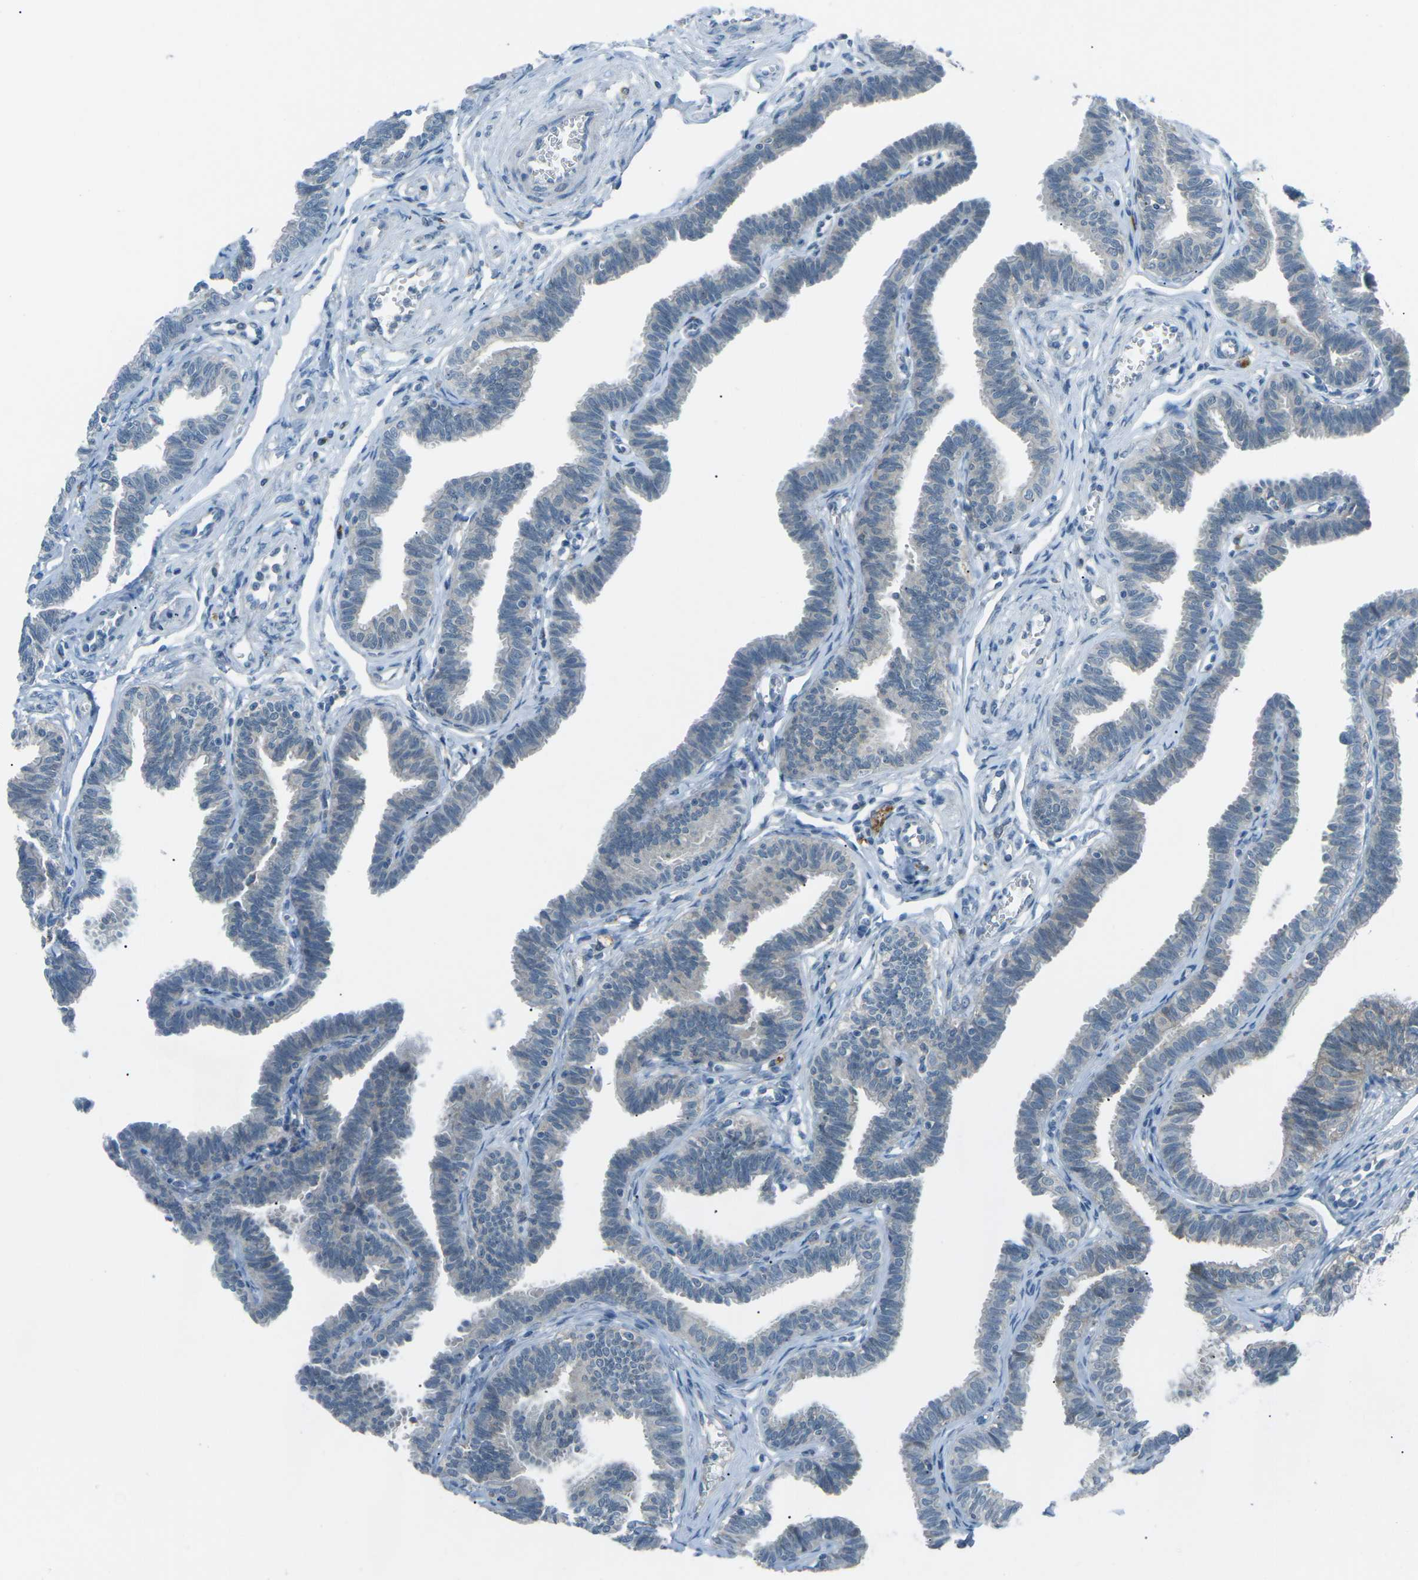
{"staining": {"intensity": "negative", "quantity": "none", "location": "none"}, "tissue": "fallopian tube", "cell_type": "Glandular cells", "image_type": "normal", "snomed": [{"axis": "morphology", "description": "Normal tissue, NOS"}, {"axis": "topography", "description": "Fallopian tube"}, {"axis": "topography", "description": "Ovary"}], "caption": "This is an immunohistochemistry (IHC) micrograph of unremarkable human fallopian tube. There is no positivity in glandular cells.", "gene": "PRKCA", "patient": {"sex": "female", "age": 23}}